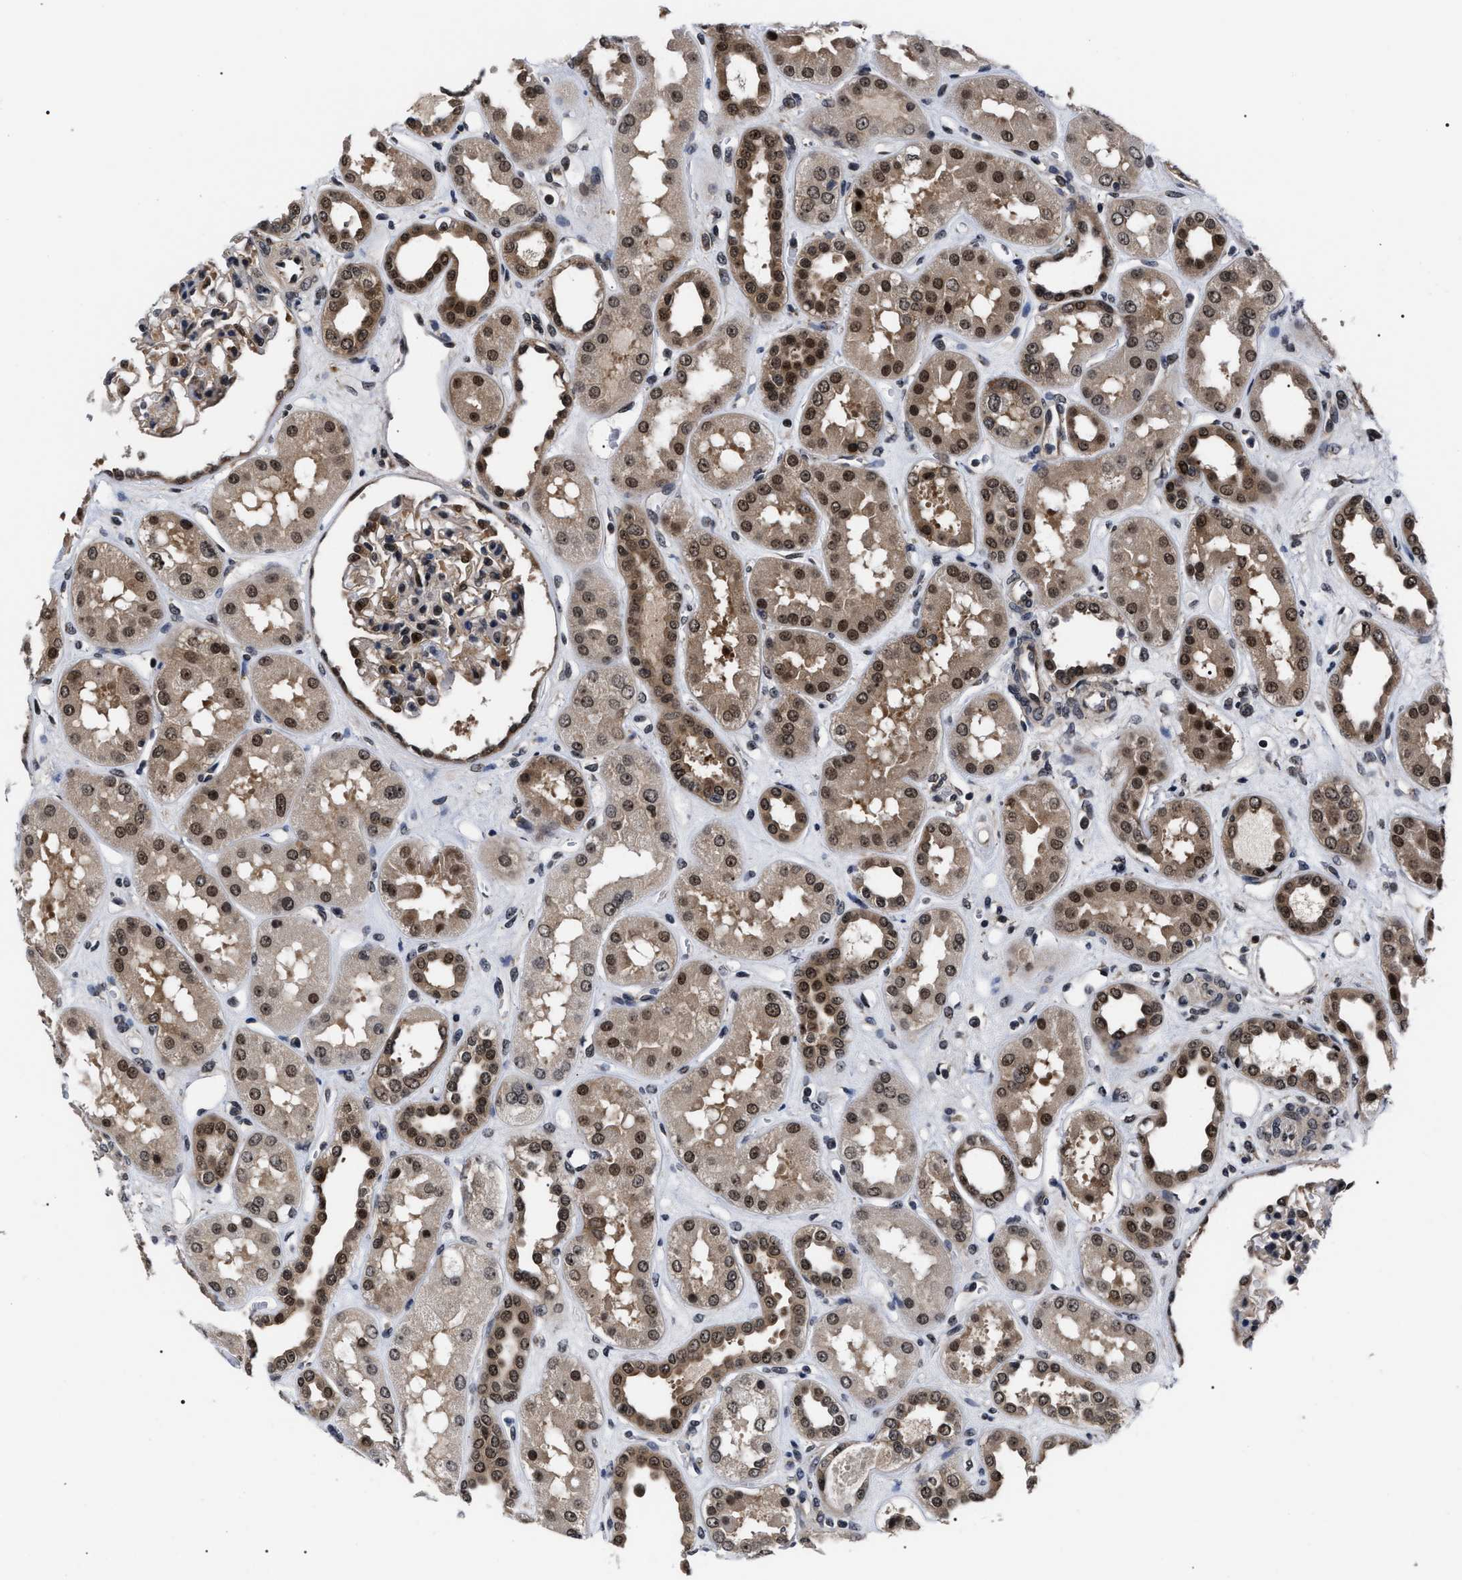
{"staining": {"intensity": "moderate", "quantity": "25%-75%", "location": "nuclear"}, "tissue": "kidney", "cell_type": "Cells in glomeruli", "image_type": "normal", "snomed": [{"axis": "morphology", "description": "Normal tissue, NOS"}, {"axis": "topography", "description": "Kidney"}], "caption": "Immunohistochemistry (IHC) of benign kidney demonstrates medium levels of moderate nuclear expression in approximately 25%-75% of cells in glomeruli. The staining was performed using DAB to visualize the protein expression in brown, while the nuclei were stained in blue with hematoxylin (Magnification: 20x).", "gene": "CSNK2A1", "patient": {"sex": "male", "age": 59}}